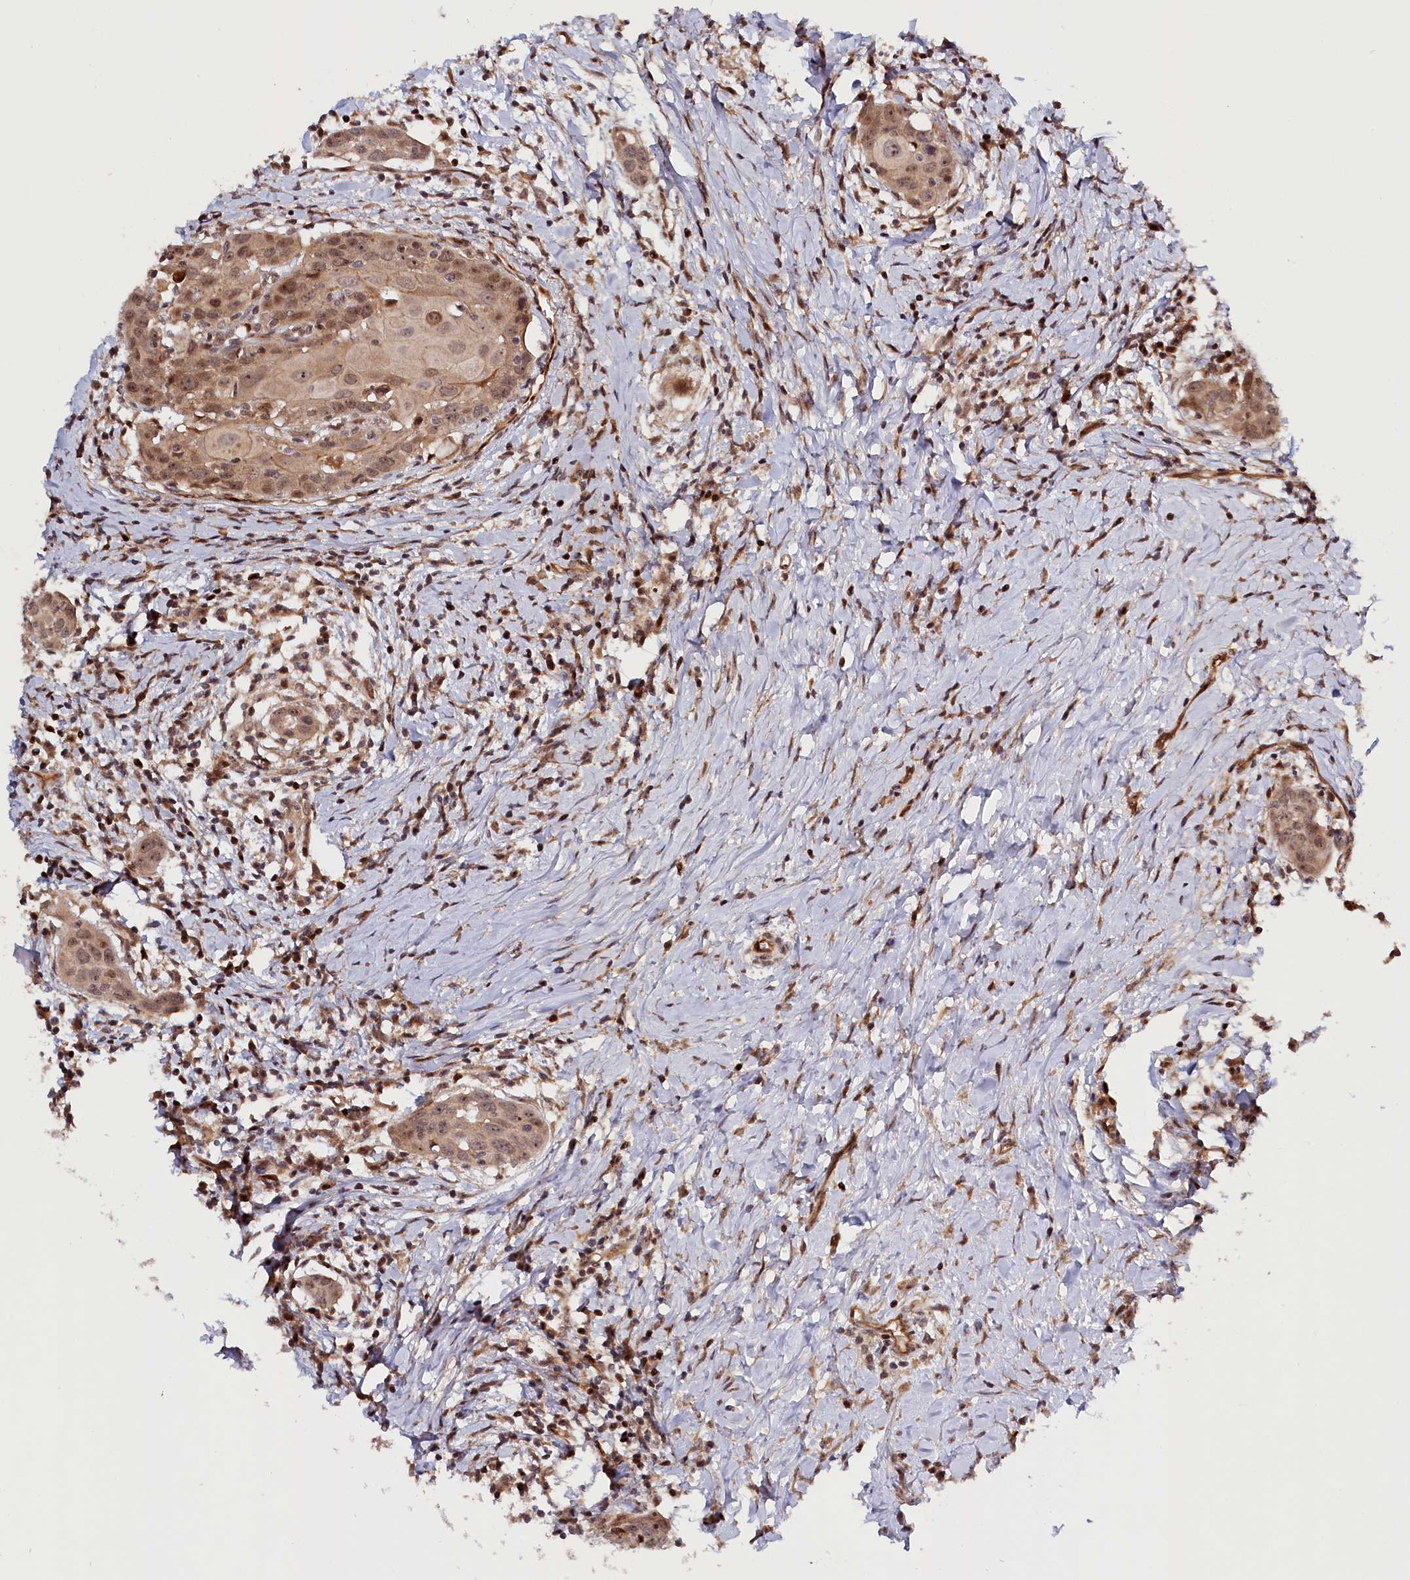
{"staining": {"intensity": "moderate", "quantity": "25%-75%", "location": "cytoplasmic/membranous,nuclear"}, "tissue": "head and neck cancer", "cell_type": "Tumor cells", "image_type": "cancer", "snomed": [{"axis": "morphology", "description": "Squamous cell carcinoma, NOS"}, {"axis": "topography", "description": "Oral tissue"}, {"axis": "topography", "description": "Head-Neck"}], "caption": "The immunohistochemical stain labels moderate cytoplasmic/membranous and nuclear staining in tumor cells of head and neck squamous cell carcinoma tissue. Immunohistochemistry (ihc) stains the protein in brown and the nuclei are stained blue.", "gene": "ANKRD24", "patient": {"sex": "female", "age": 50}}